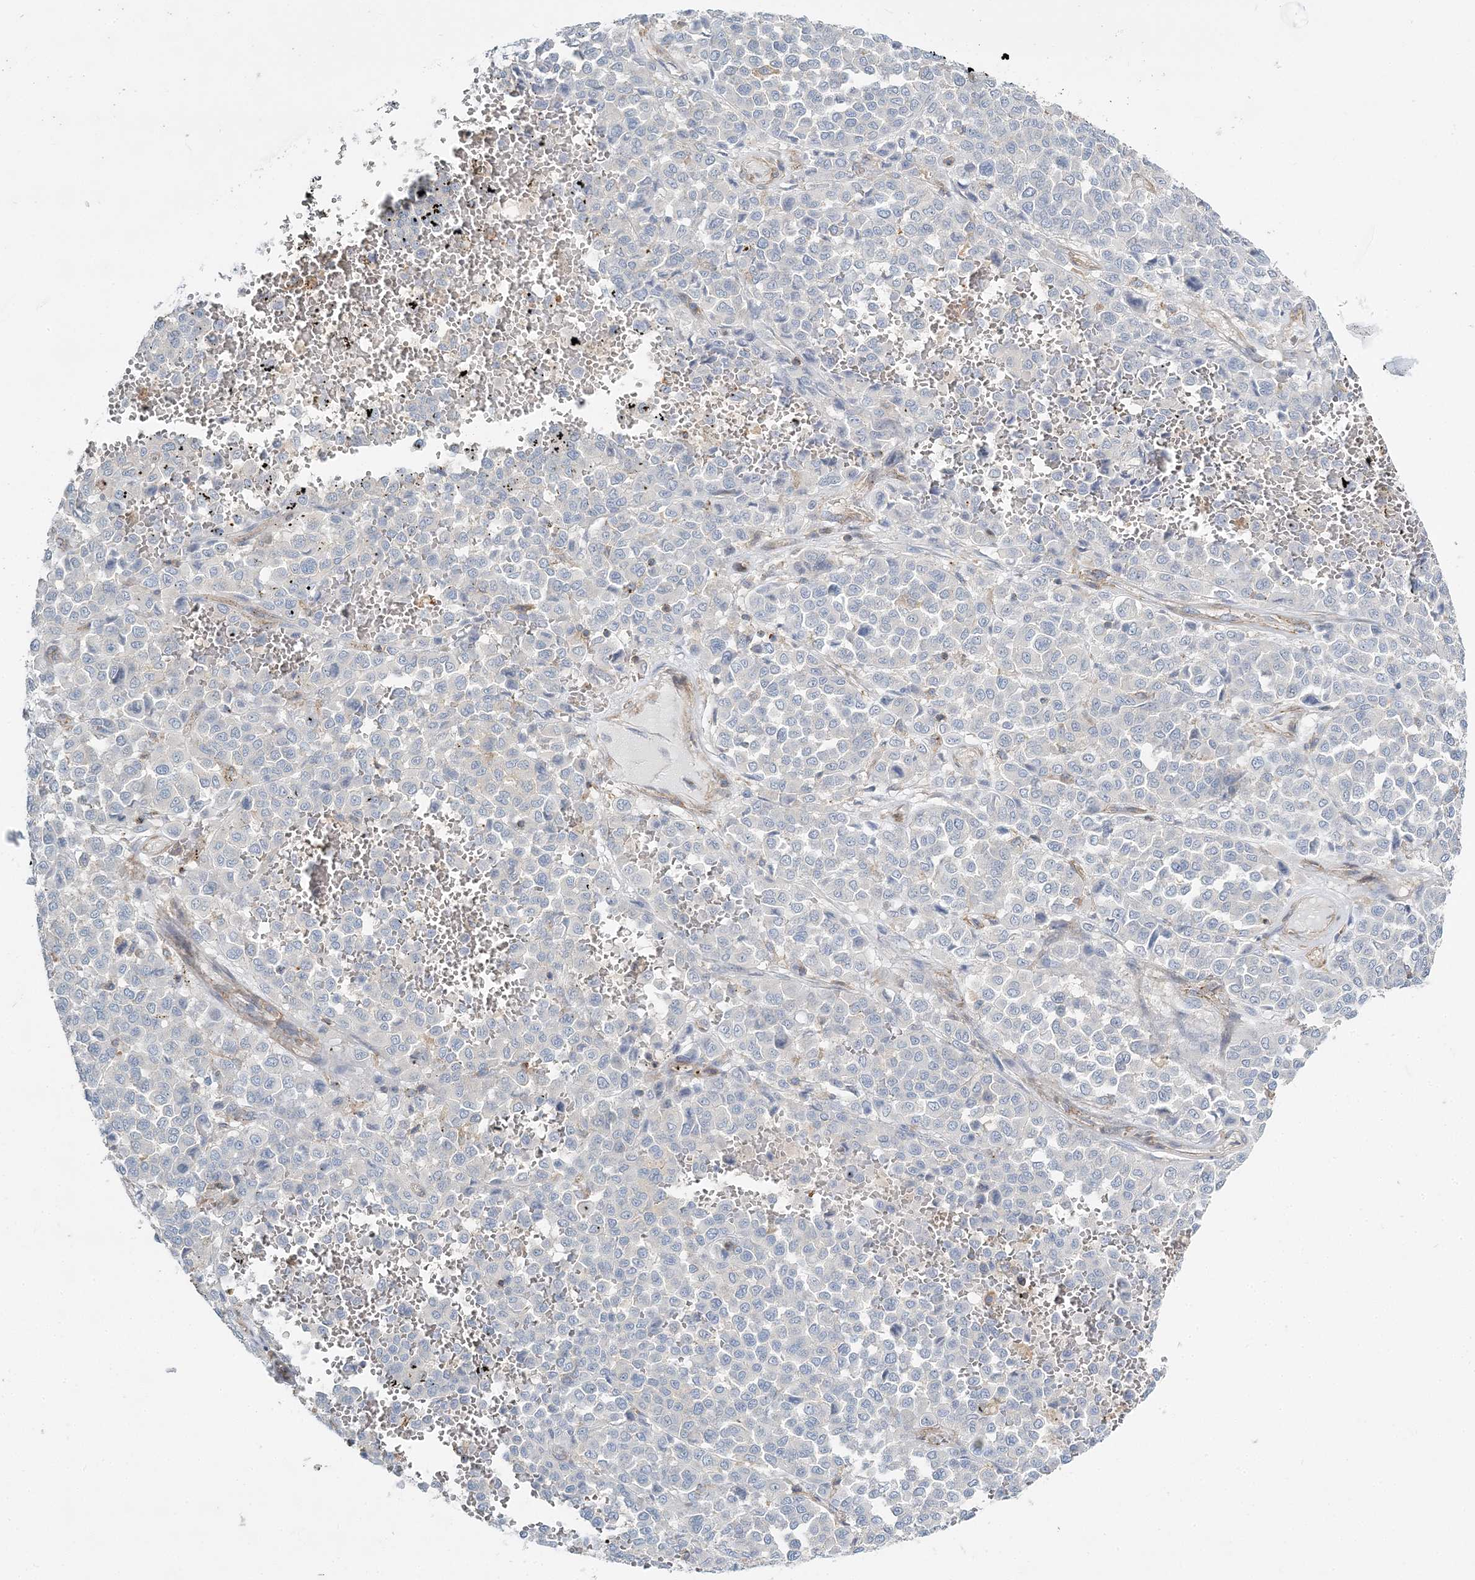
{"staining": {"intensity": "negative", "quantity": "none", "location": "none"}, "tissue": "melanoma", "cell_type": "Tumor cells", "image_type": "cancer", "snomed": [{"axis": "morphology", "description": "Malignant melanoma, Metastatic site"}, {"axis": "topography", "description": "Pancreas"}], "caption": "This is an immunohistochemistry (IHC) image of melanoma. There is no staining in tumor cells.", "gene": "CUEDC2", "patient": {"sex": "female", "age": 30}}